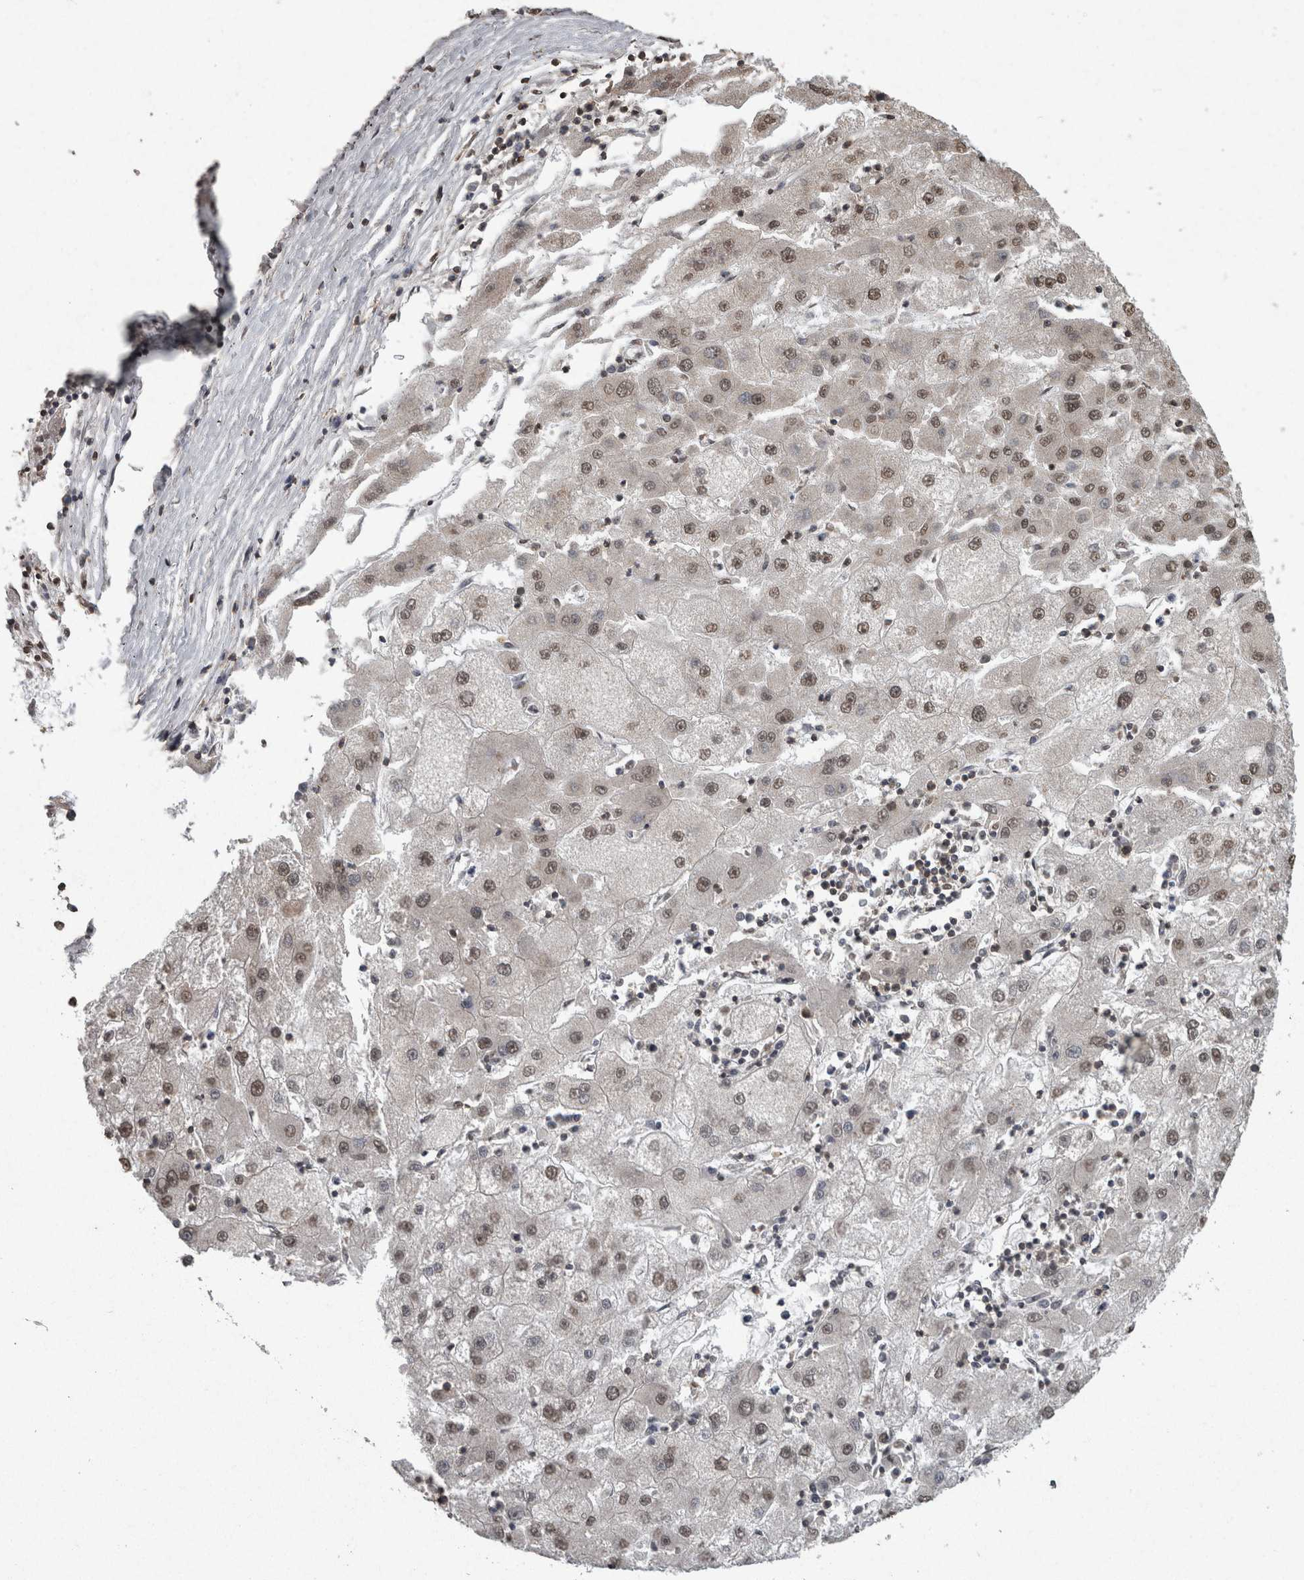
{"staining": {"intensity": "weak", "quantity": ">75%", "location": "nuclear"}, "tissue": "liver cancer", "cell_type": "Tumor cells", "image_type": "cancer", "snomed": [{"axis": "morphology", "description": "Carcinoma, Hepatocellular, NOS"}, {"axis": "topography", "description": "Liver"}], "caption": "Immunohistochemical staining of liver hepatocellular carcinoma reveals low levels of weak nuclear positivity in approximately >75% of tumor cells.", "gene": "SMAD7", "patient": {"sex": "male", "age": 72}}